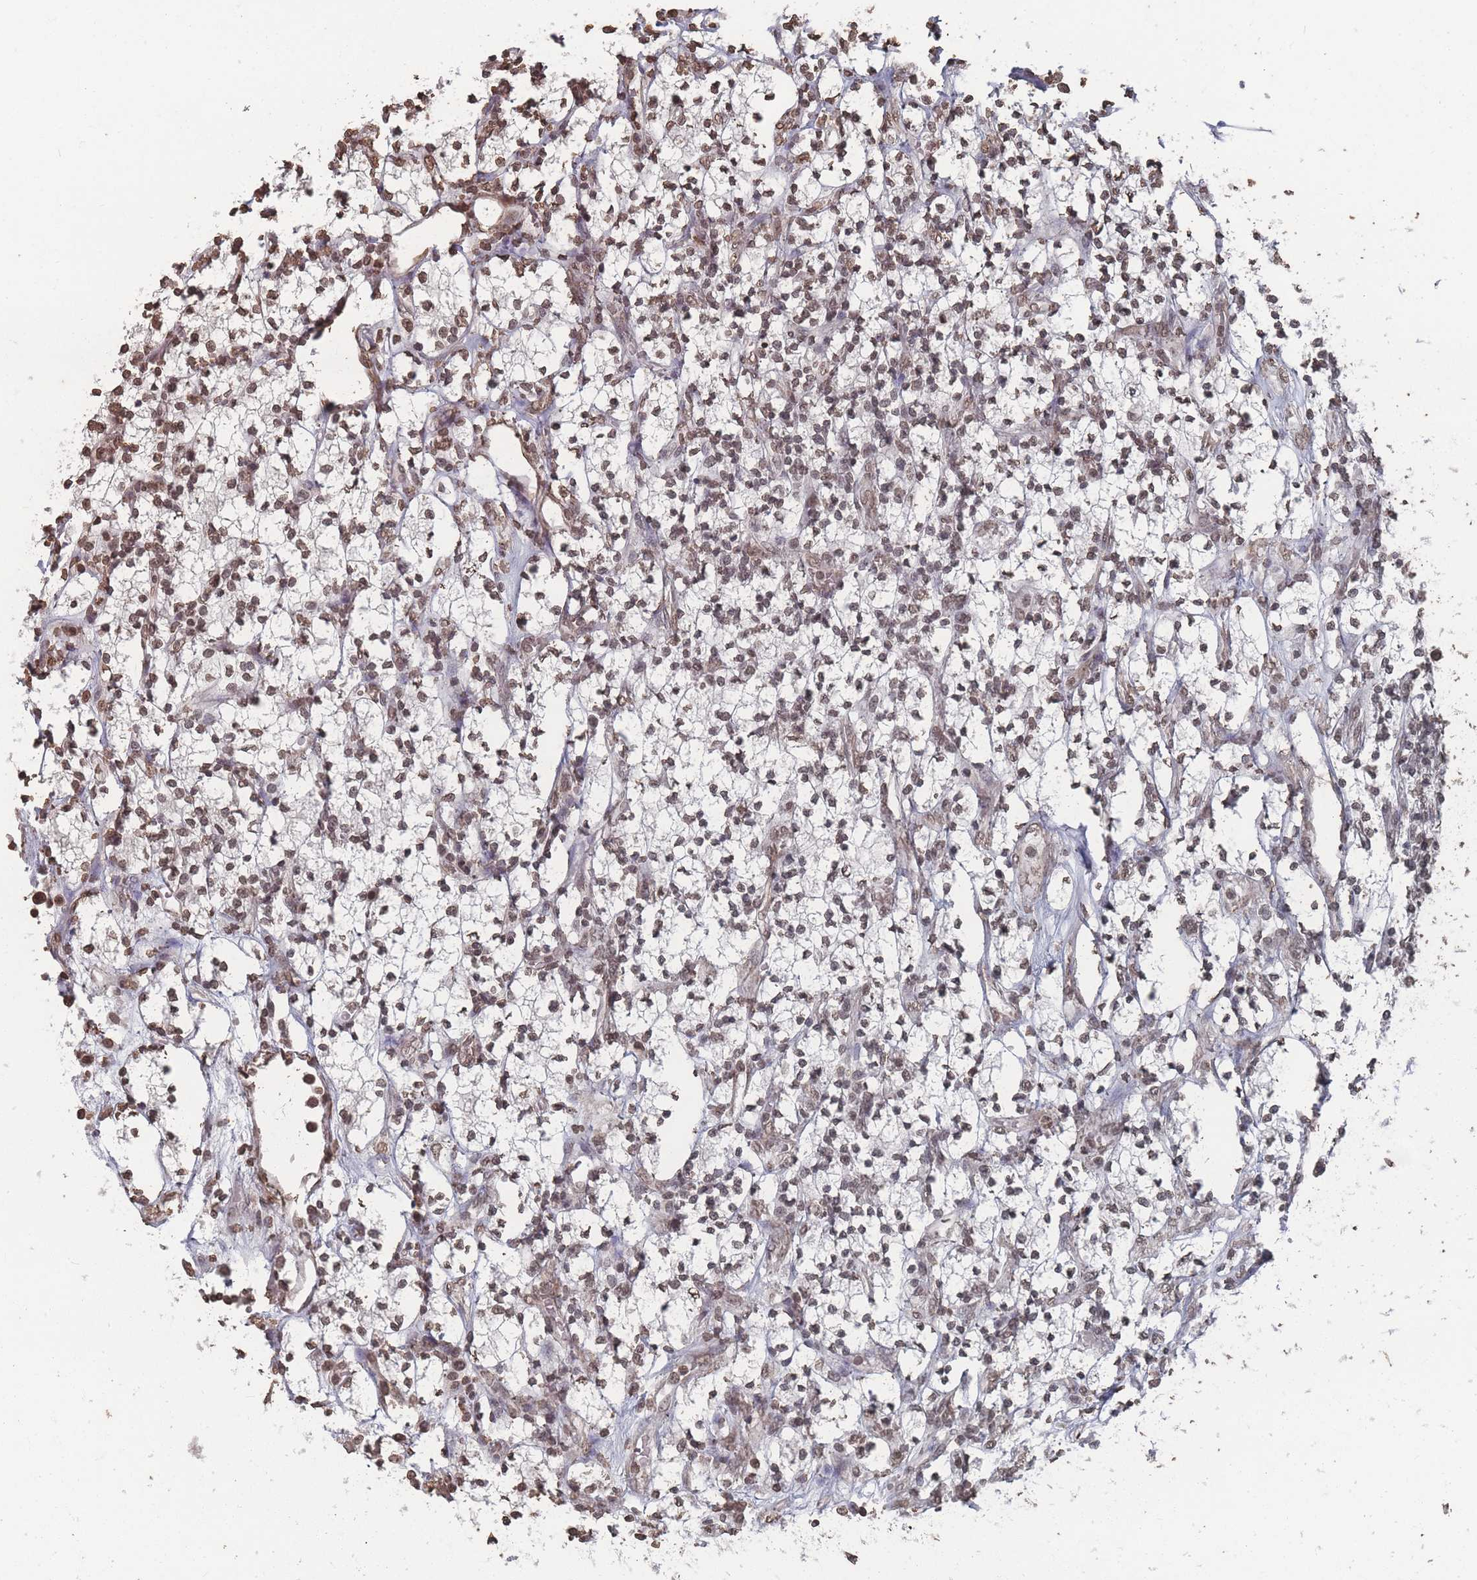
{"staining": {"intensity": "moderate", "quantity": ">75%", "location": "nuclear"}, "tissue": "renal cancer", "cell_type": "Tumor cells", "image_type": "cancer", "snomed": [{"axis": "morphology", "description": "Adenocarcinoma, NOS"}, {"axis": "topography", "description": "Kidney"}], "caption": "This image reveals immunohistochemistry (IHC) staining of adenocarcinoma (renal), with medium moderate nuclear staining in approximately >75% of tumor cells.", "gene": "PLEKHG5", "patient": {"sex": "male", "age": 77}}